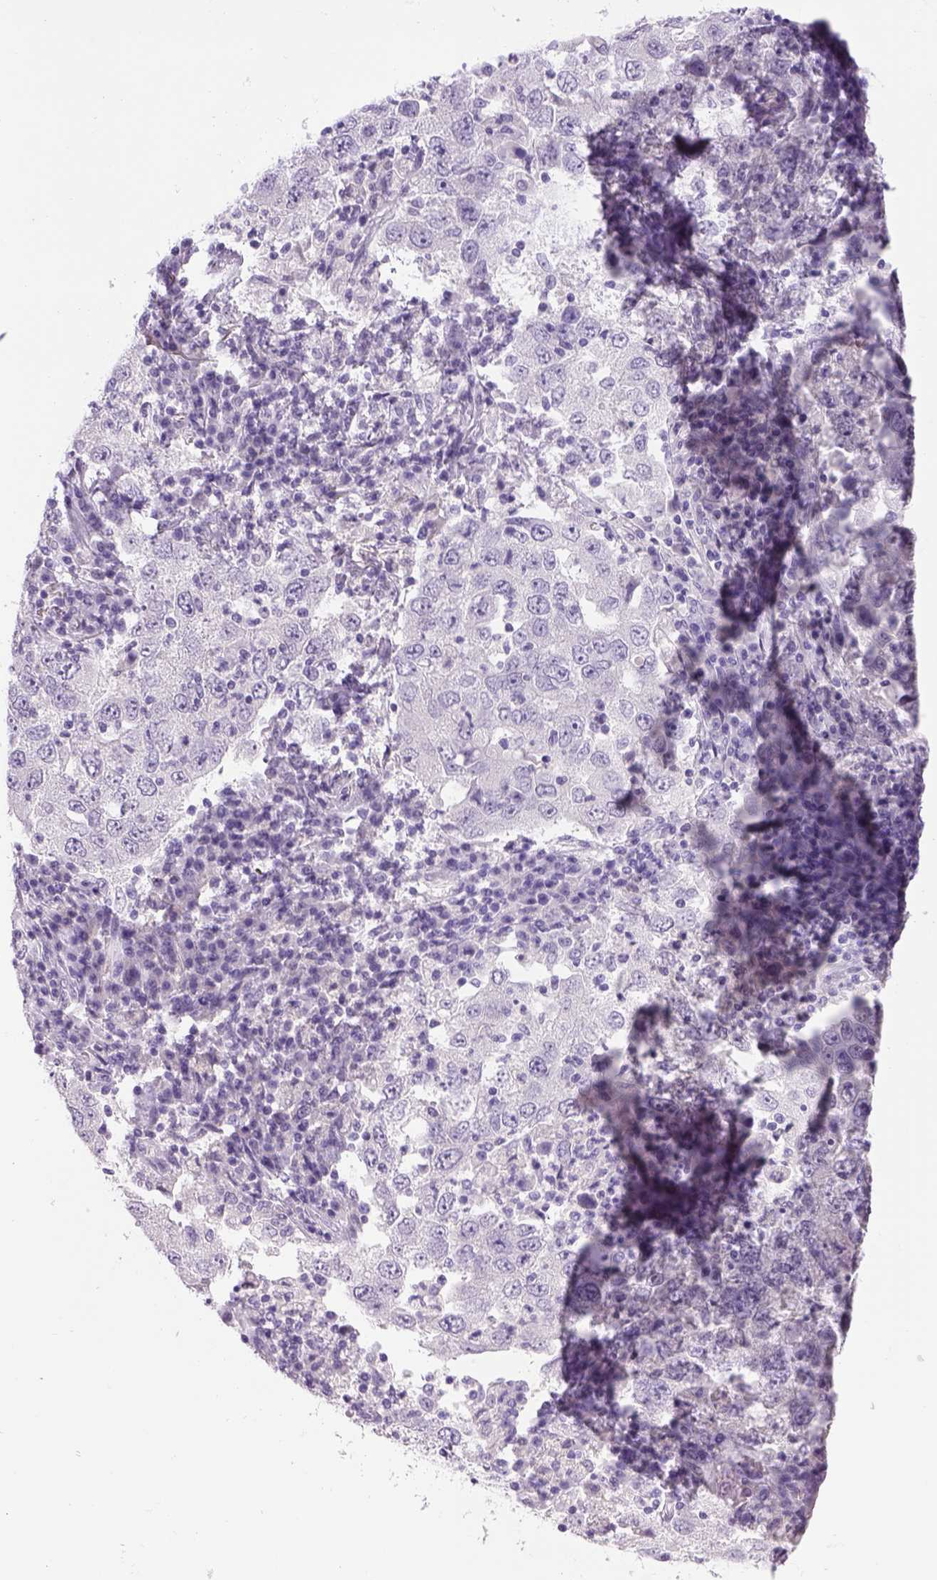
{"staining": {"intensity": "negative", "quantity": "none", "location": "none"}, "tissue": "lung cancer", "cell_type": "Tumor cells", "image_type": "cancer", "snomed": [{"axis": "morphology", "description": "Adenocarcinoma, NOS"}, {"axis": "topography", "description": "Lung"}], "caption": "Tumor cells are negative for brown protein staining in adenocarcinoma (lung).", "gene": "DBH", "patient": {"sex": "male", "age": 73}}